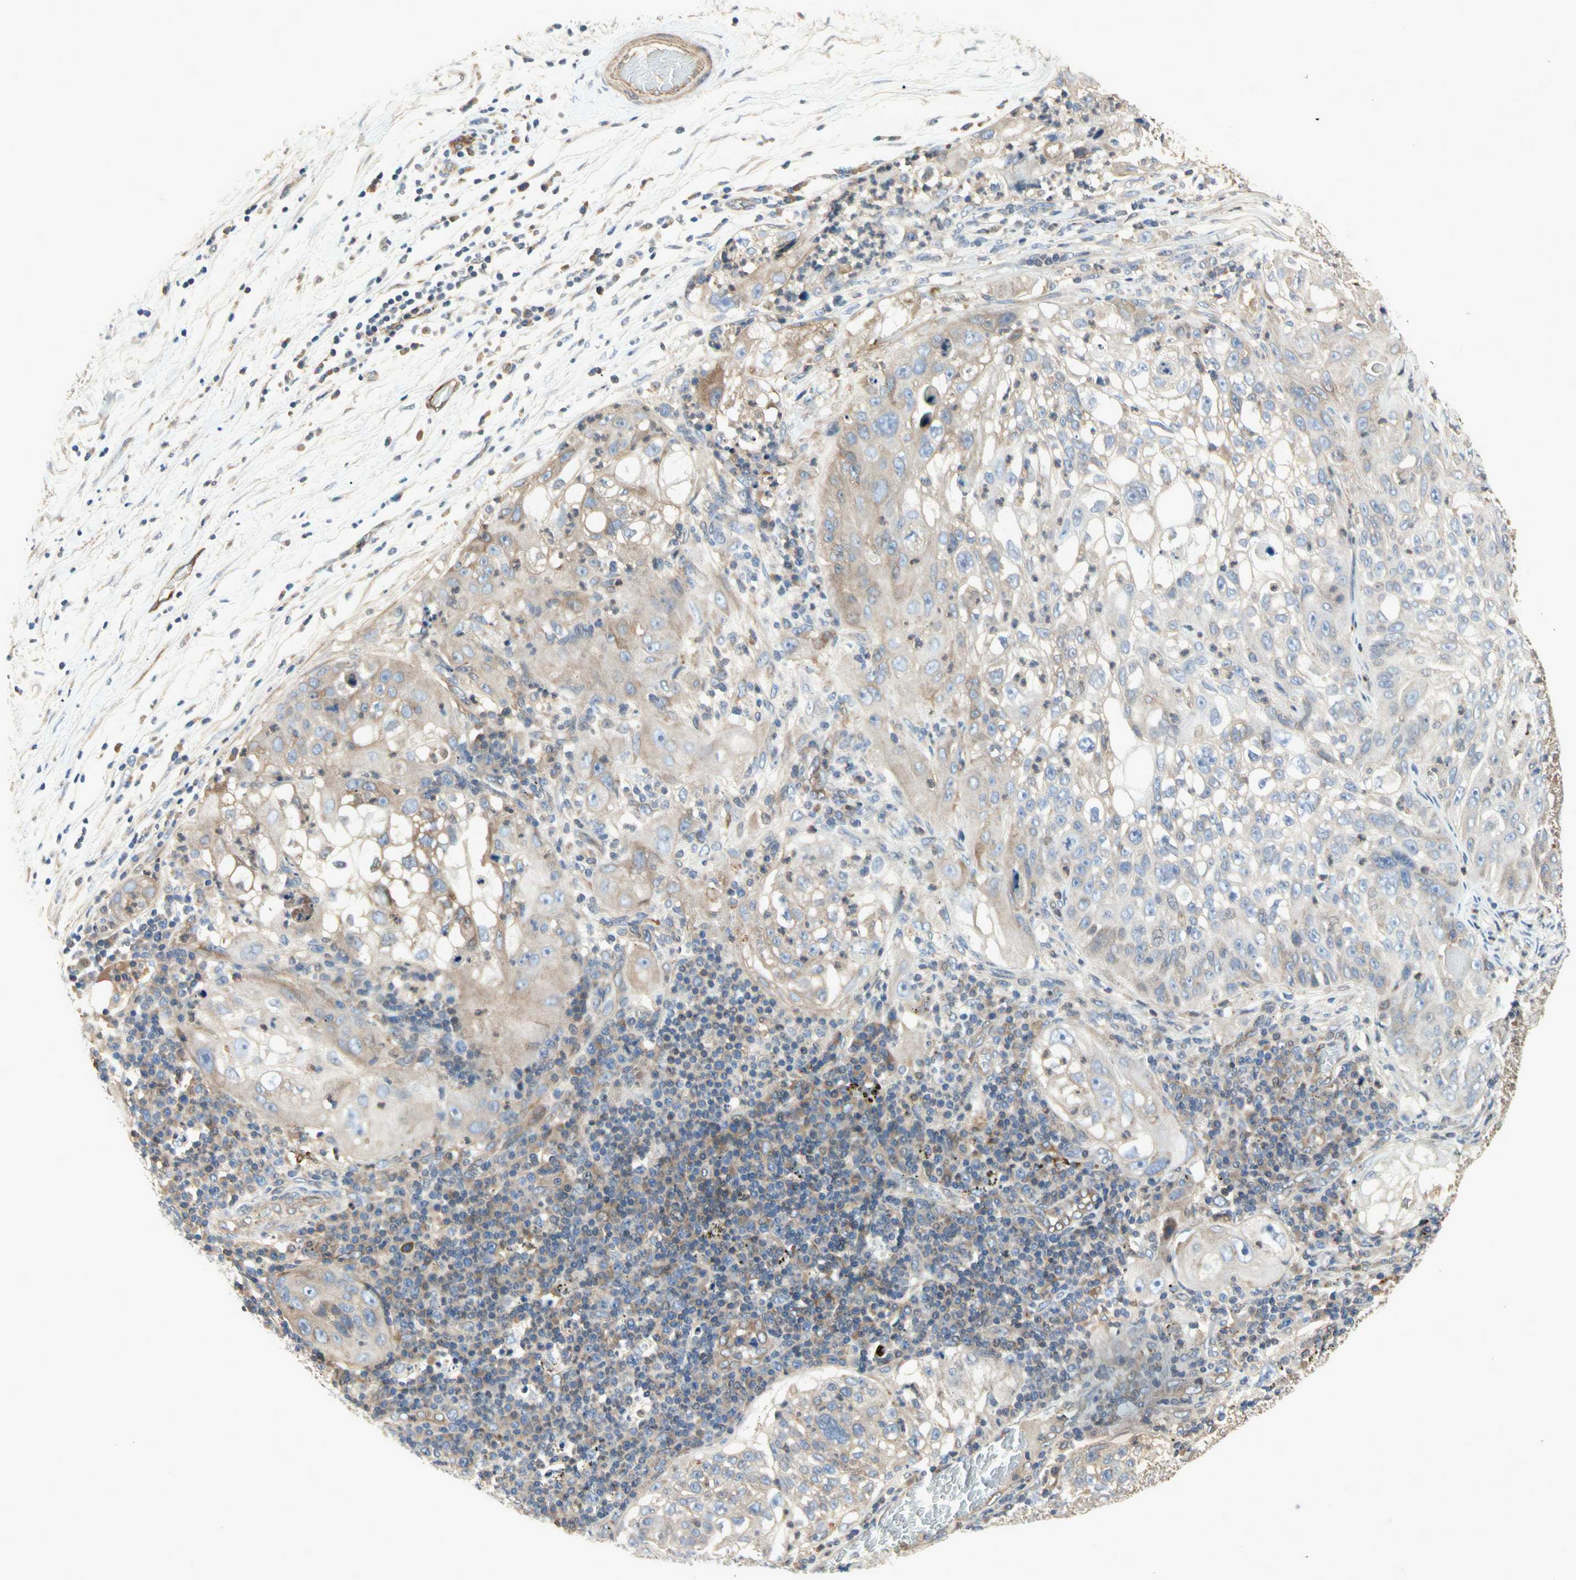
{"staining": {"intensity": "weak", "quantity": "<25%", "location": "cytoplasmic/membranous"}, "tissue": "lung cancer", "cell_type": "Tumor cells", "image_type": "cancer", "snomed": [{"axis": "morphology", "description": "Inflammation, NOS"}, {"axis": "morphology", "description": "Squamous cell carcinoma, NOS"}, {"axis": "topography", "description": "Lymph node"}, {"axis": "topography", "description": "Soft tissue"}, {"axis": "topography", "description": "Lung"}], "caption": "Tumor cells show no significant staining in lung cancer (squamous cell carcinoma). The staining is performed using DAB brown chromogen with nuclei counter-stained in using hematoxylin.", "gene": "CRTAC1", "patient": {"sex": "male", "age": 66}}